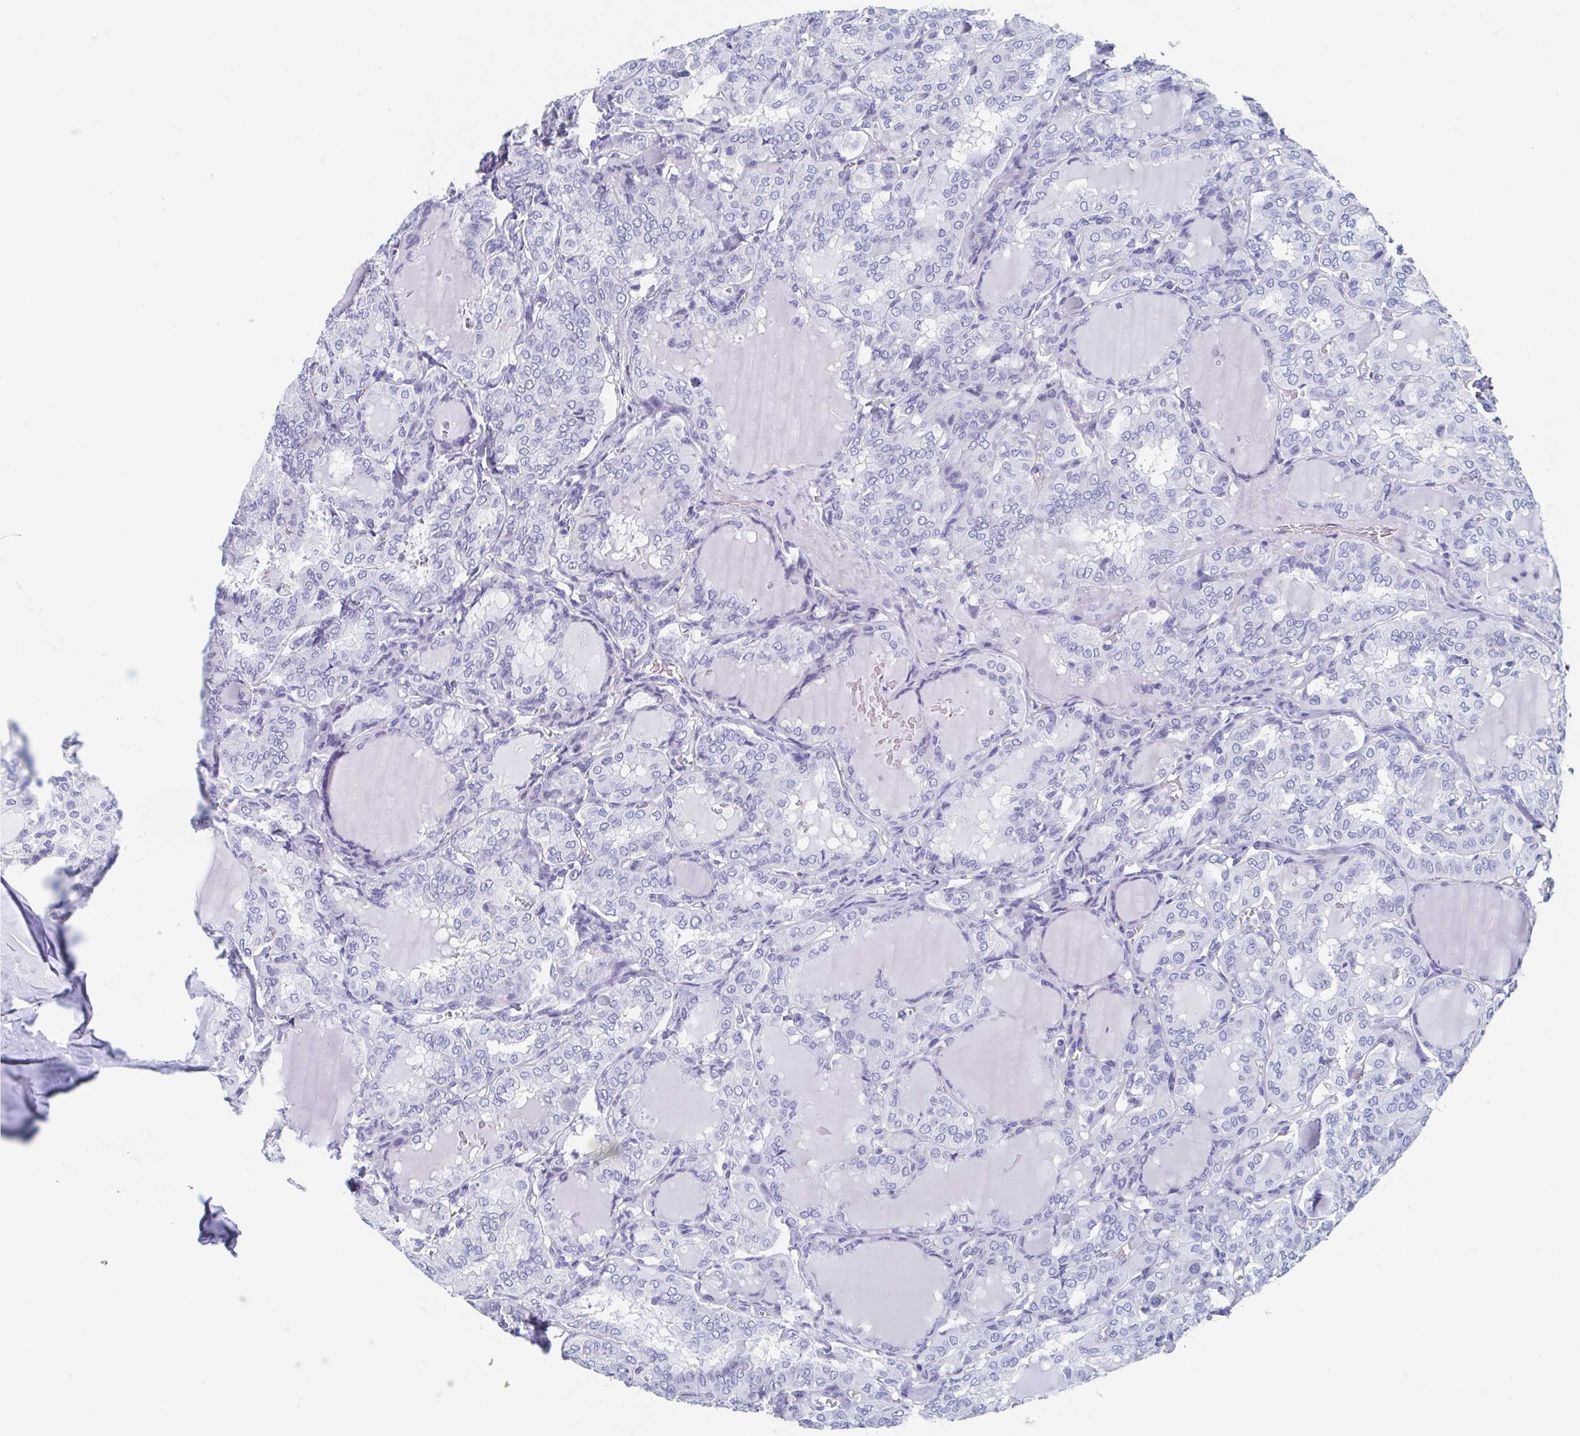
{"staining": {"intensity": "negative", "quantity": "none", "location": "none"}, "tissue": "thyroid cancer", "cell_type": "Tumor cells", "image_type": "cancer", "snomed": [{"axis": "morphology", "description": "Papillary adenocarcinoma, NOS"}, {"axis": "topography", "description": "Thyroid gland"}], "caption": "This is a image of IHC staining of thyroid cancer, which shows no staining in tumor cells.", "gene": "SHCBP1L", "patient": {"sex": "male", "age": 20}}